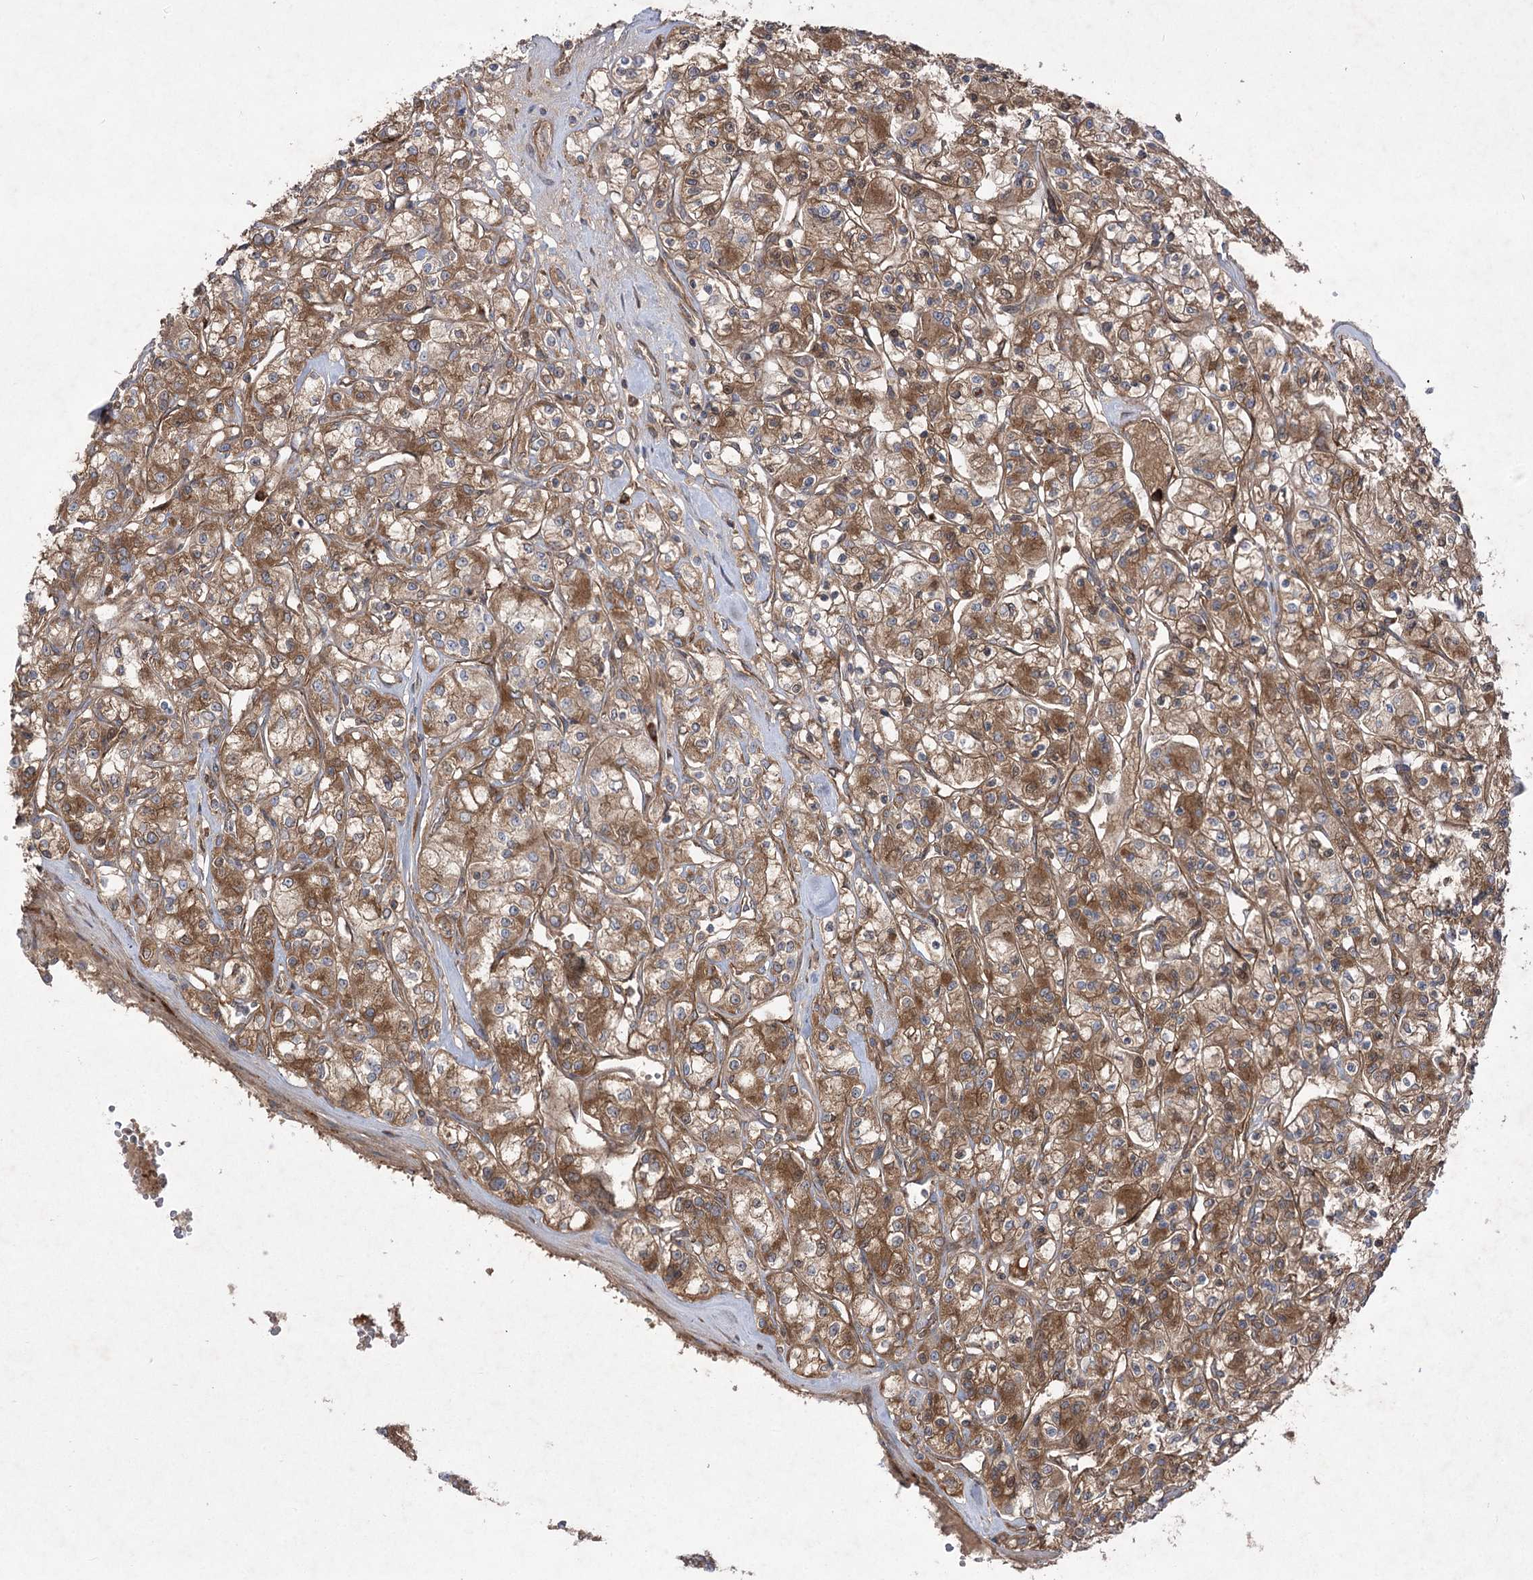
{"staining": {"intensity": "moderate", "quantity": ">75%", "location": "cytoplasmic/membranous"}, "tissue": "renal cancer", "cell_type": "Tumor cells", "image_type": "cancer", "snomed": [{"axis": "morphology", "description": "Adenocarcinoma, NOS"}, {"axis": "topography", "description": "Kidney"}], "caption": "Immunohistochemistry (IHC) of human renal cancer (adenocarcinoma) demonstrates medium levels of moderate cytoplasmic/membranous staining in approximately >75% of tumor cells.", "gene": "PLEKHA5", "patient": {"sex": "female", "age": 59}}